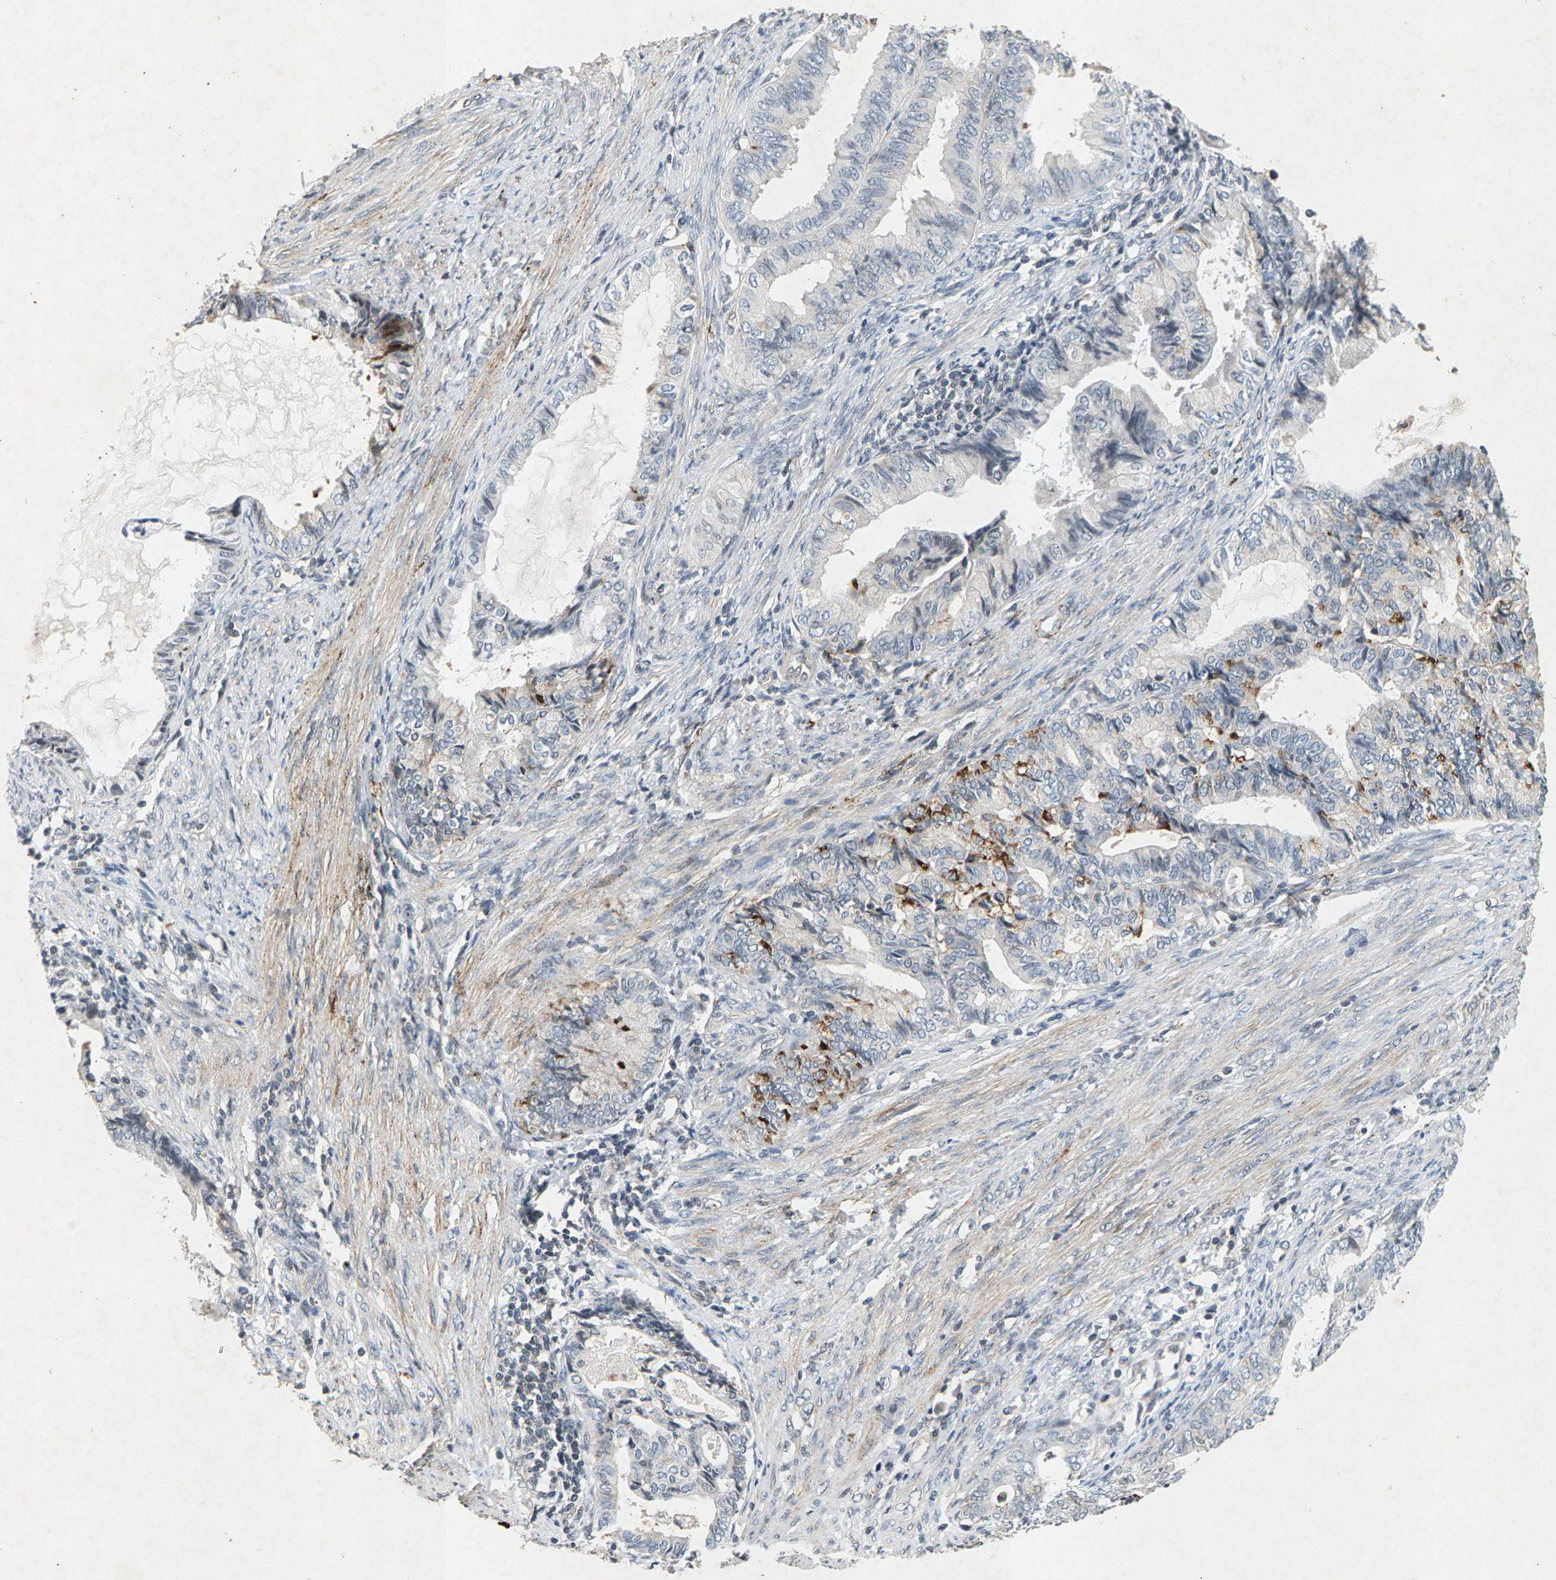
{"staining": {"intensity": "moderate", "quantity": "<25%", "location": "cytoplasmic/membranous"}, "tissue": "endometrial cancer", "cell_type": "Tumor cells", "image_type": "cancer", "snomed": [{"axis": "morphology", "description": "Adenocarcinoma, NOS"}, {"axis": "topography", "description": "Endometrium"}], "caption": "Immunohistochemistry (IHC) photomicrograph of neoplastic tissue: human endometrial cancer (adenocarcinoma) stained using immunohistochemistry (IHC) shows low levels of moderate protein expression localized specifically in the cytoplasmic/membranous of tumor cells, appearing as a cytoplasmic/membranous brown color.", "gene": "ZPR1", "patient": {"sex": "female", "age": 86}}